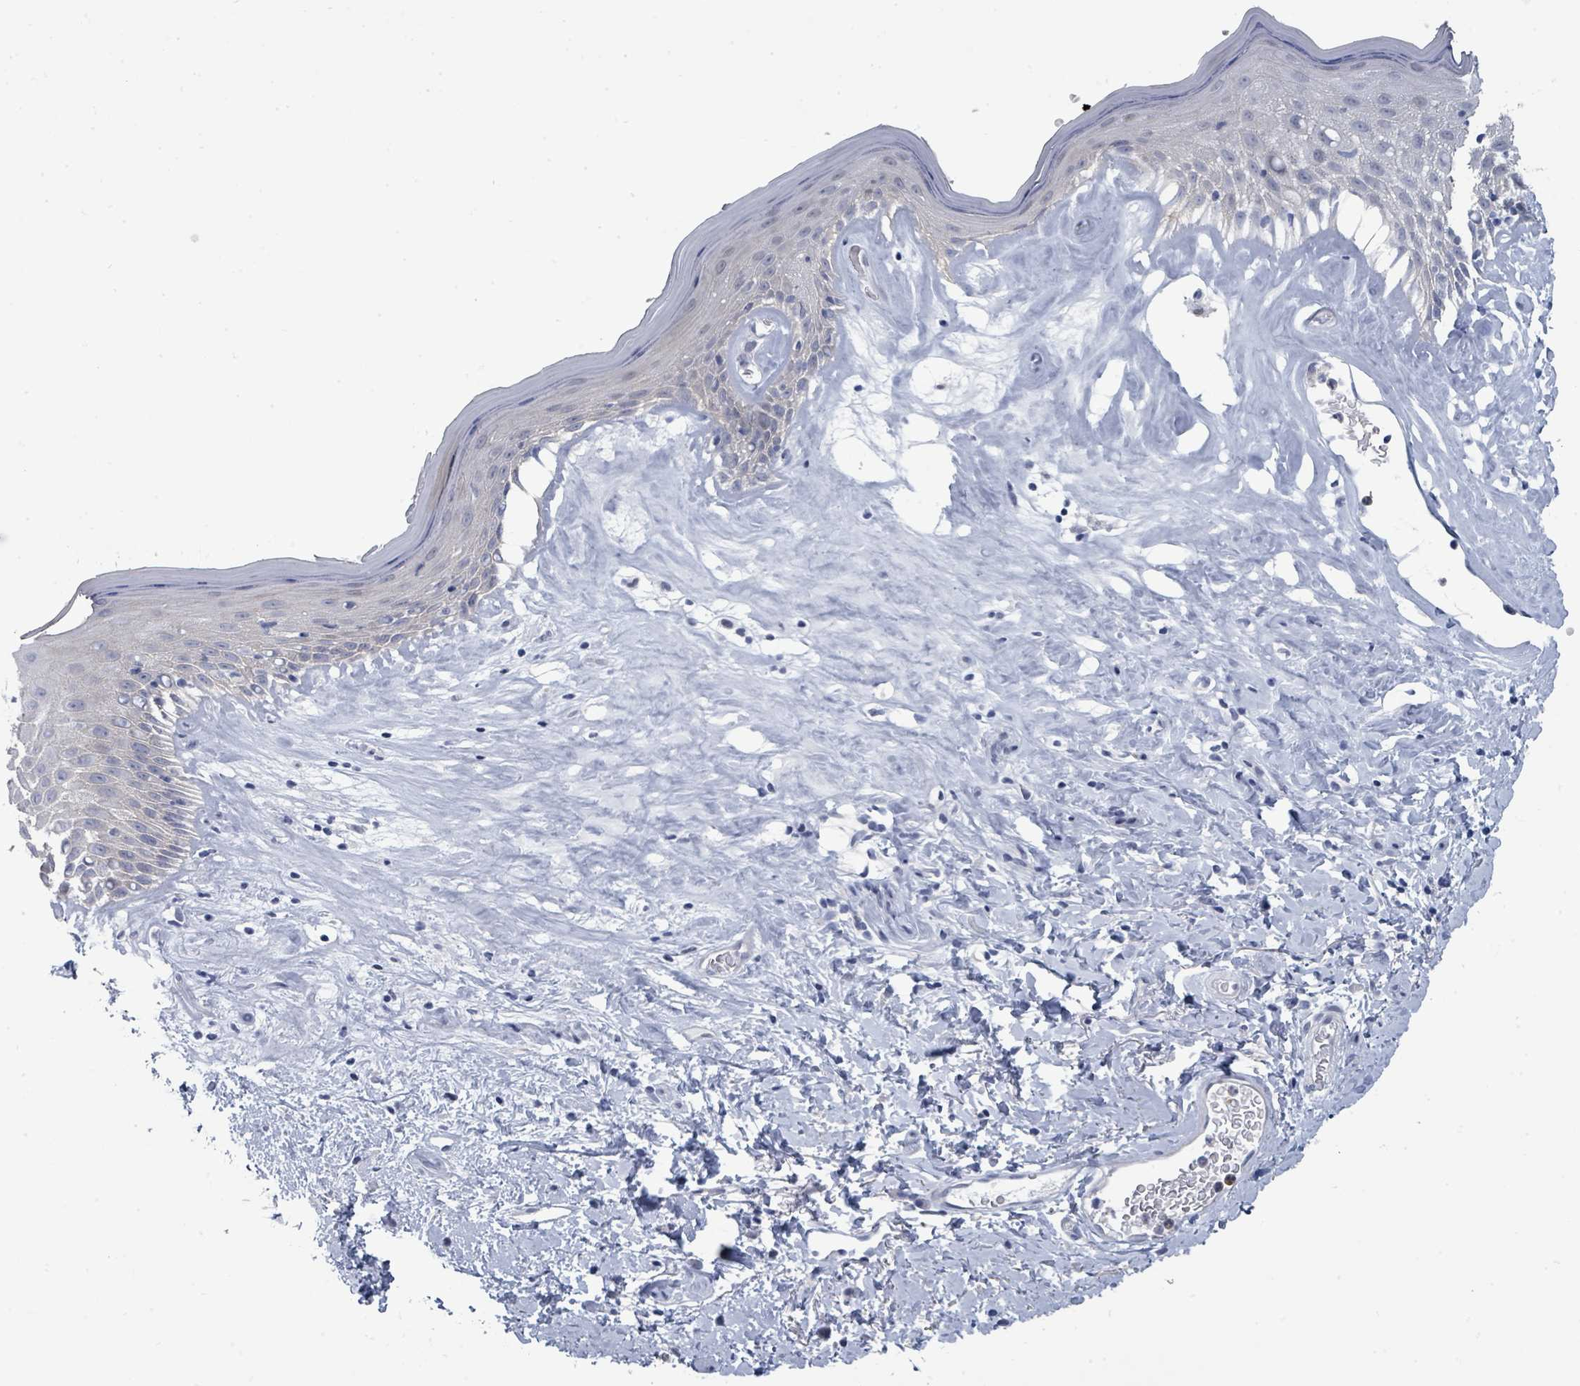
{"staining": {"intensity": "weak", "quantity": "25%-75%", "location": "cytoplasmic/membranous"}, "tissue": "skin", "cell_type": "Epidermal cells", "image_type": "normal", "snomed": [{"axis": "morphology", "description": "Normal tissue, NOS"}, {"axis": "morphology", "description": "Inflammation, NOS"}, {"axis": "topography", "description": "Vulva"}], "caption": "Protein analysis of normal skin demonstrates weak cytoplasmic/membranous positivity in approximately 25%-75% of epidermal cells.", "gene": "CT45A10", "patient": {"sex": "female", "age": 86}}